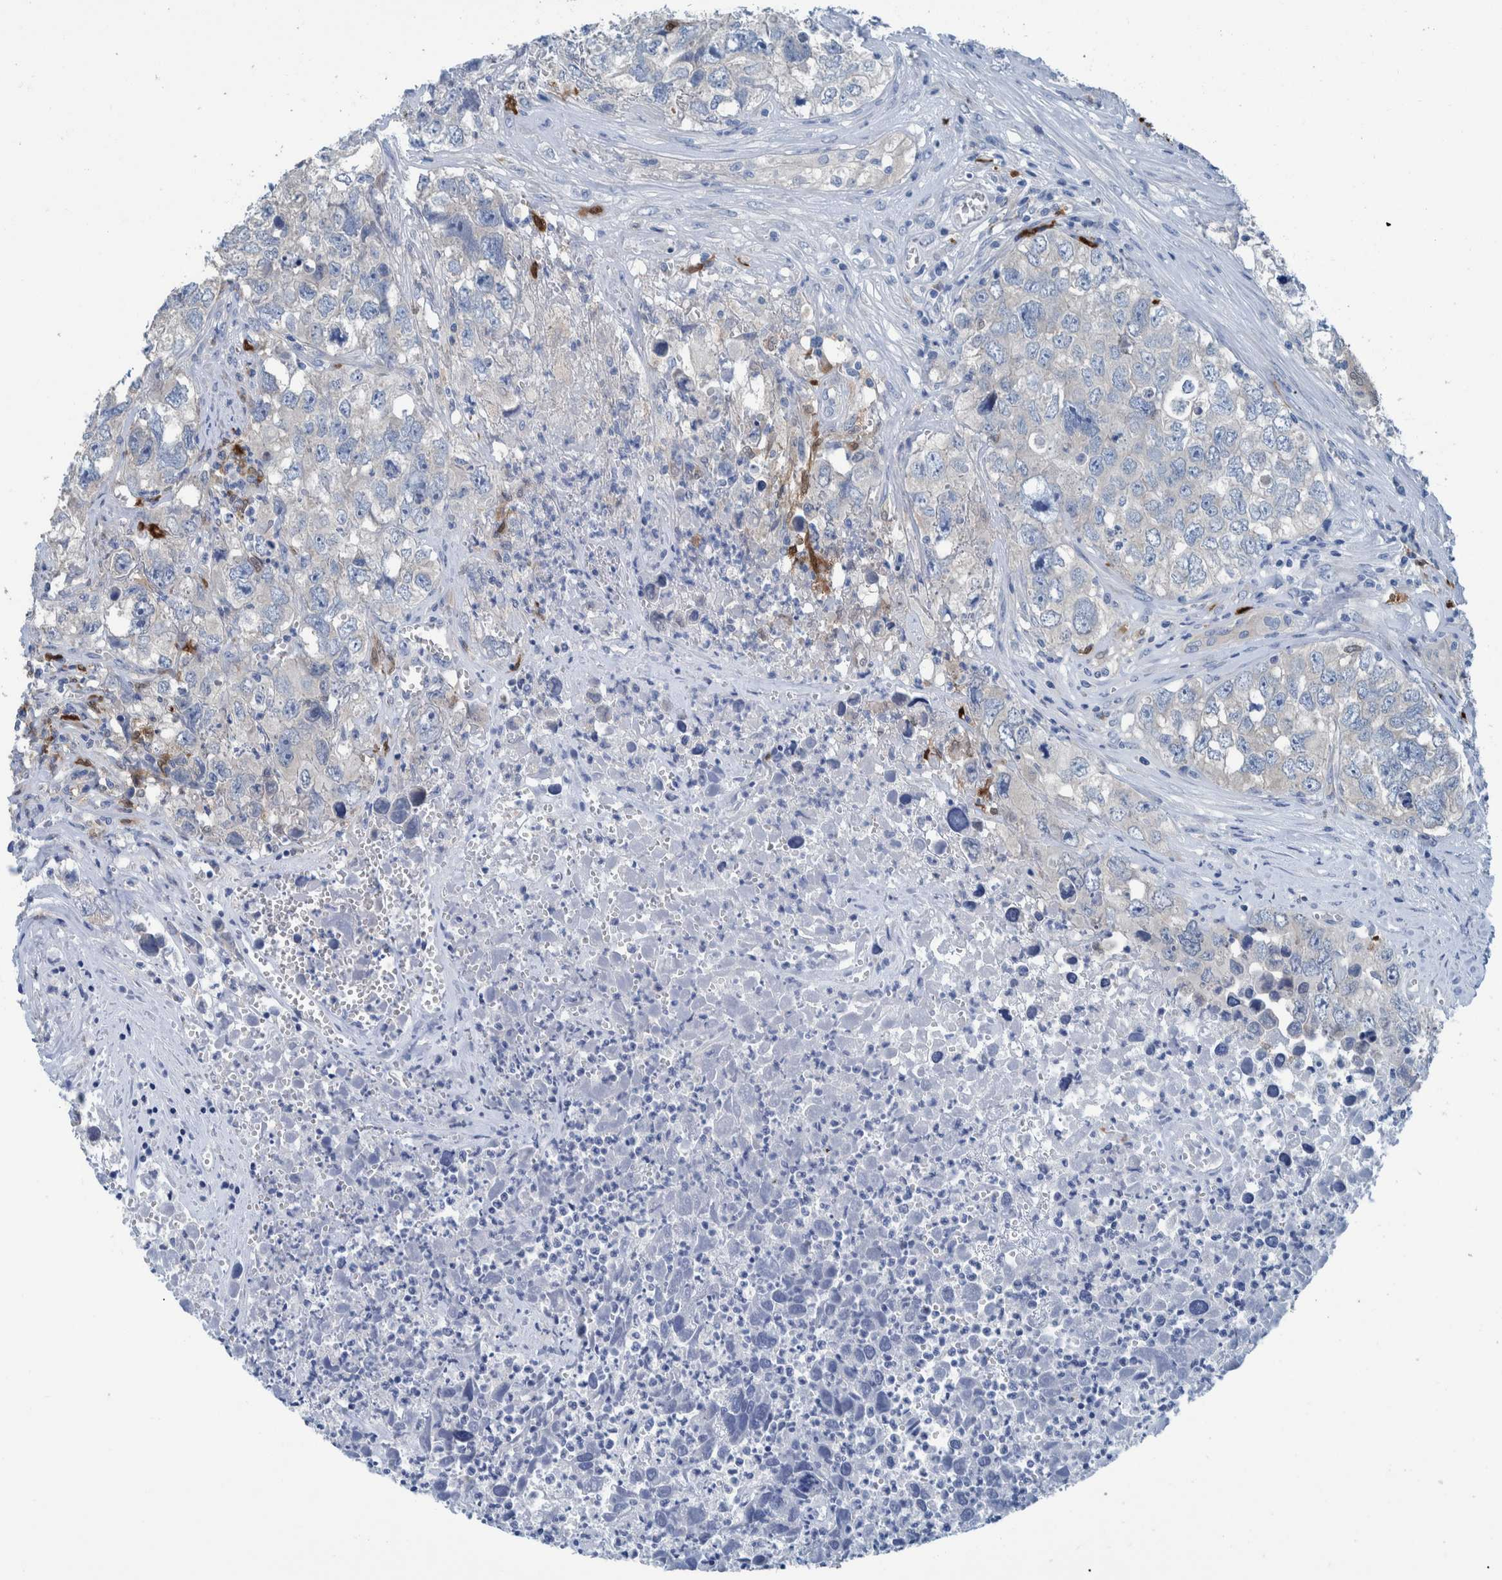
{"staining": {"intensity": "negative", "quantity": "none", "location": "none"}, "tissue": "testis cancer", "cell_type": "Tumor cells", "image_type": "cancer", "snomed": [{"axis": "morphology", "description": "Seminoma, NOS"}, {"axis": "morphology", "description": "Carcinoma, Embryonal, NOS"}, {"axis": "topography", "description": "Testis"}], "caption": "Immunohistochemistry of embryonal carcinoma (testis) shows no positivity in tumor cells.", "gene": "IDO1", "patient": {"sex": "male", "age": 43}}